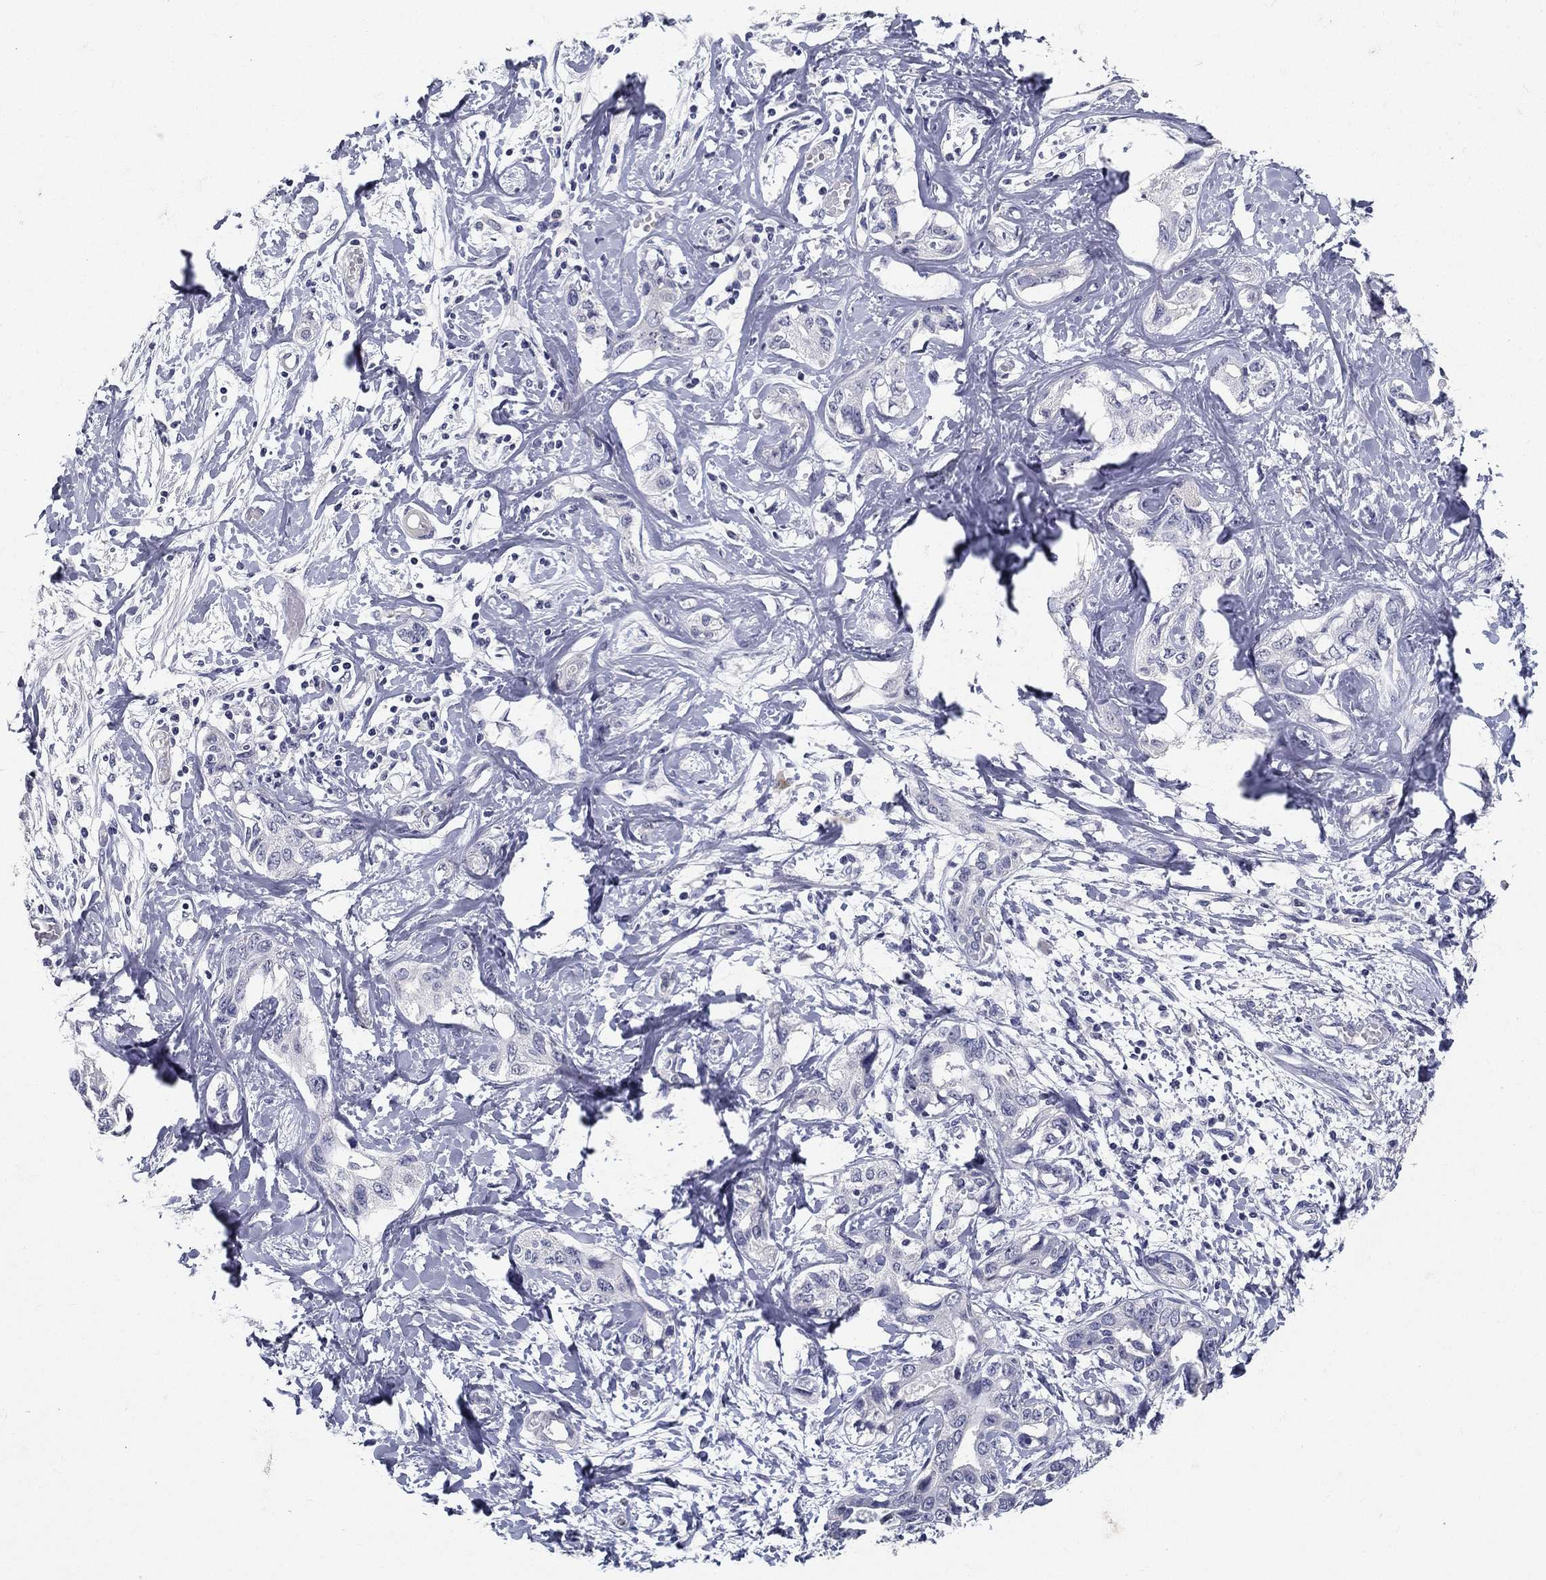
{"staining": {"intensity": "negative", "quantity": "none", "location": "none"}, "tissue": "liver cancer", "cell_type": "Tumor cells", "image_type": "cancer", "snomed": [{"axis": "morphology", "description": "Cholangiocarcinoma"}, {"axis": "topography", "description": "Liver"}], "caption": "This is an immunohistochemistry (IHC) micrograph of human cholangiocarcinoma (liver). There is no positivity in tumor cells.", "gene": "POMC", "patient": {"sex": "male", "age": 59}}